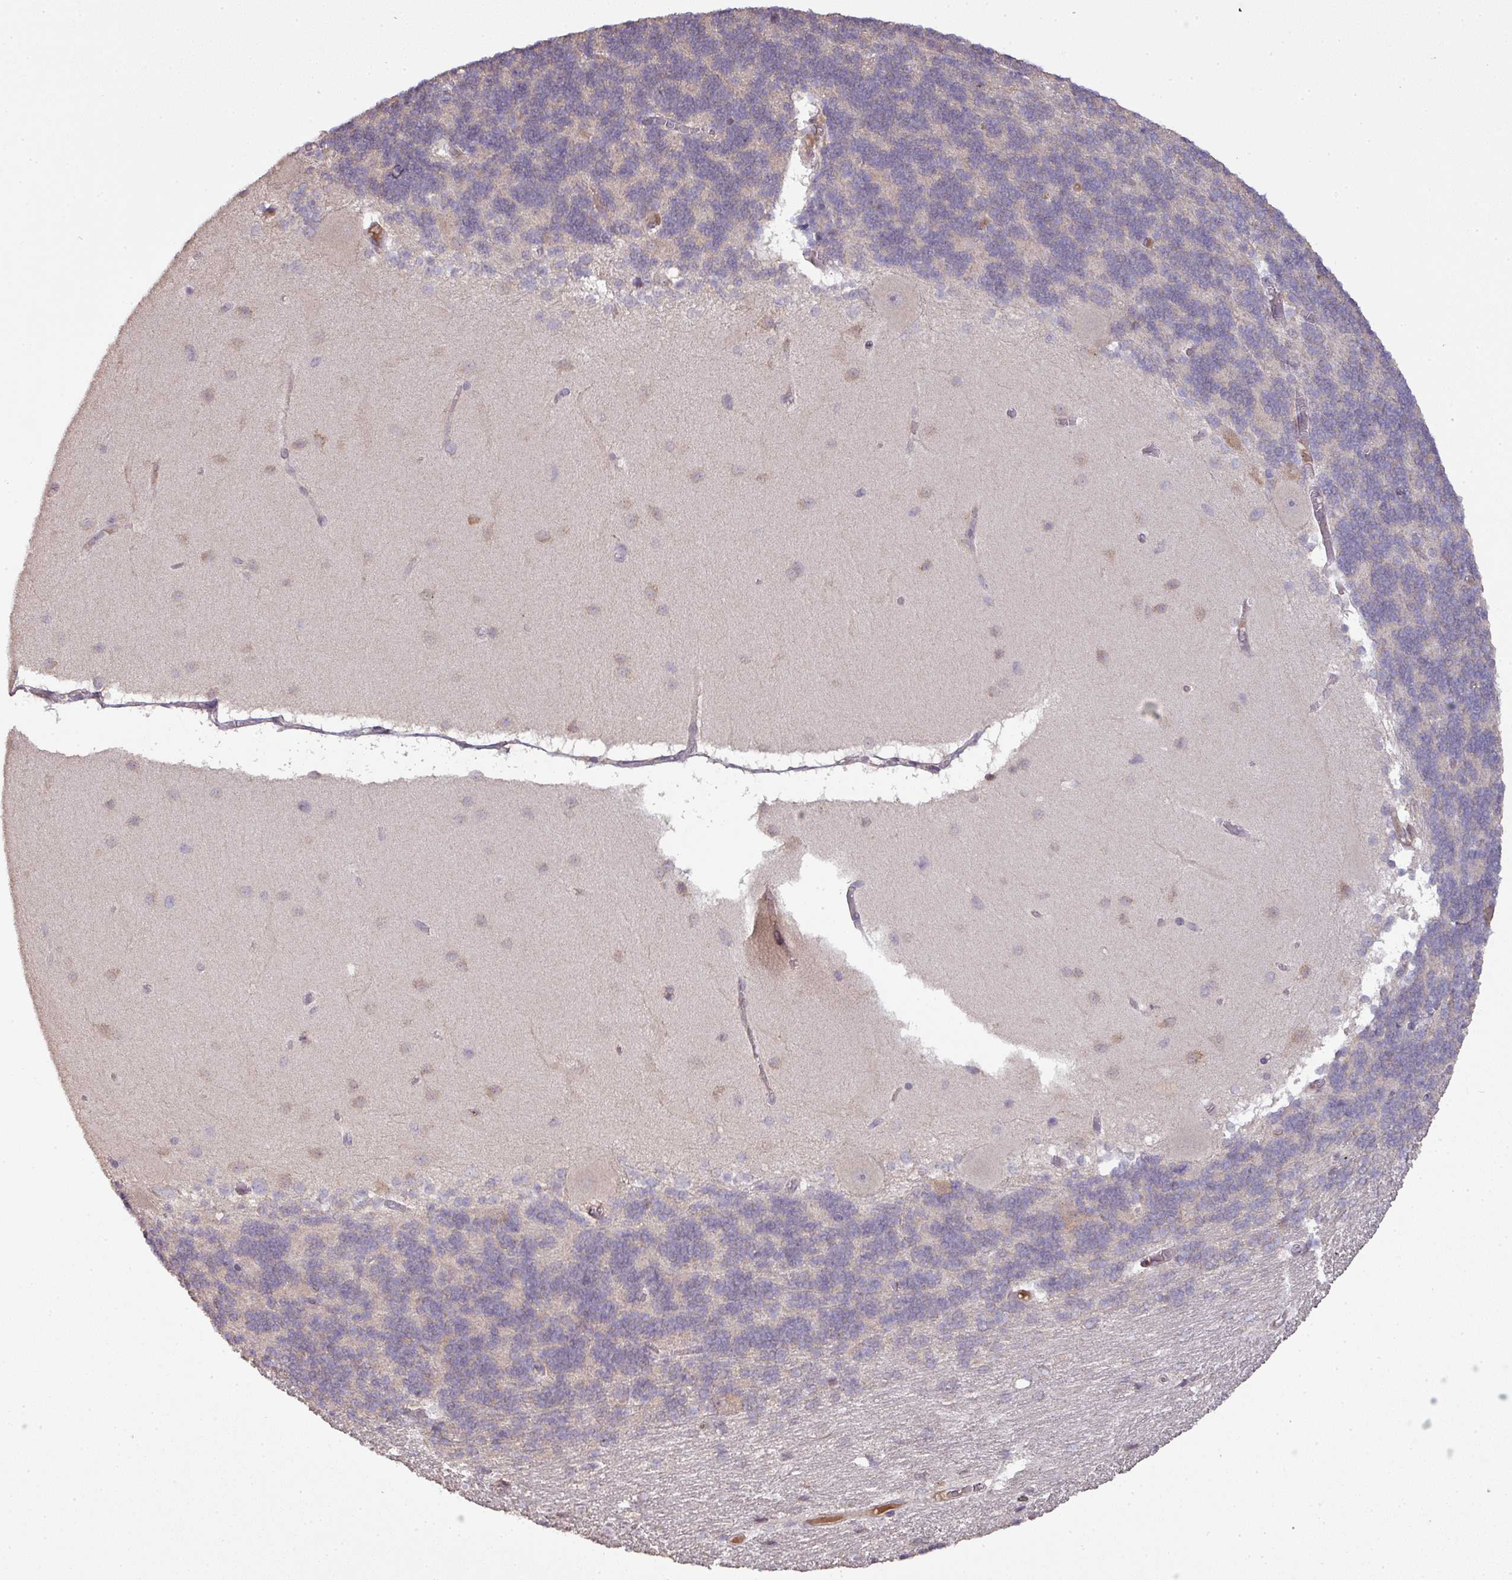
{"staining": {"intensity": "negative", "quantity": "none", "location": "none"}, "tissue": "cerebellum", "cell_type": "Cells in granular layer", "image_type": "normal", "snomed": [{"axis": "morphology", "description": "Normal tissue, NOS"}, {"axis": "topography", "description": "Cerebellum"}], "caption": "IHC photomicrograph of unremarkable cerebellum stained for a protein (brown), which displays no positivity in cells in granular layer. (Brightfield microscopy of DAB (3,3'-diaminobenzidine) immunohistochemistry at high magnification).", "gene": "GALP", "patient": {"sex": "female", "age": 54}}